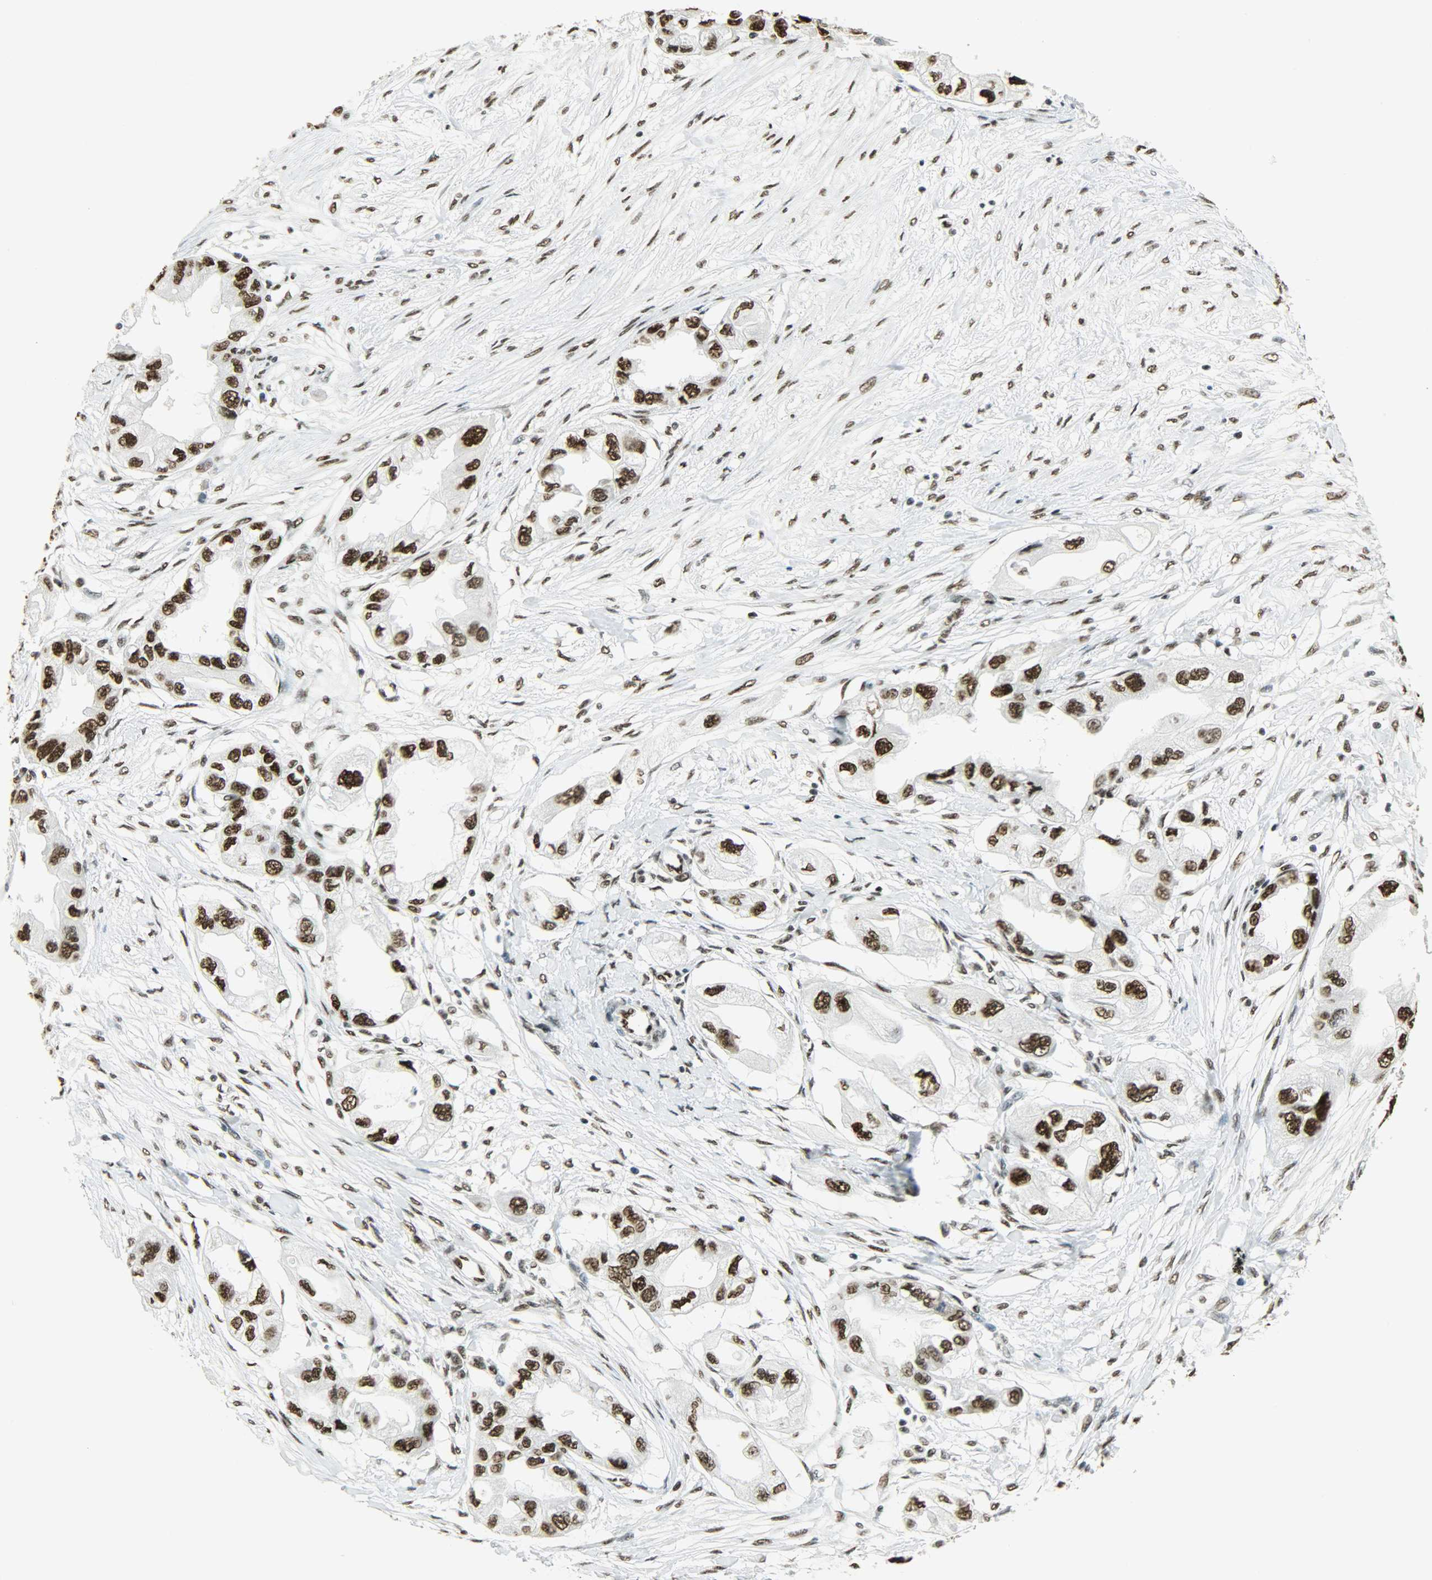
{"staining": {"intensity": "strong", "quantity": ">75%", "location": "nuclear"}, "tissue": "endometrial cancer", "cell_type": "Tumor cells", "image_type": "cancer", "snomed": [{"axis": "morphology", "description": "Adenocarcinoma, NOS"}, {"axis": "topography", "description": "Endometrium"}], "caption": "IHC of endometrial adenocarcinoma reveals high levels of strong nuclear positivity in about >75% of tumor cells.", "gene": "MYEF2", "patient": {"sex": "female", "age": 67}}